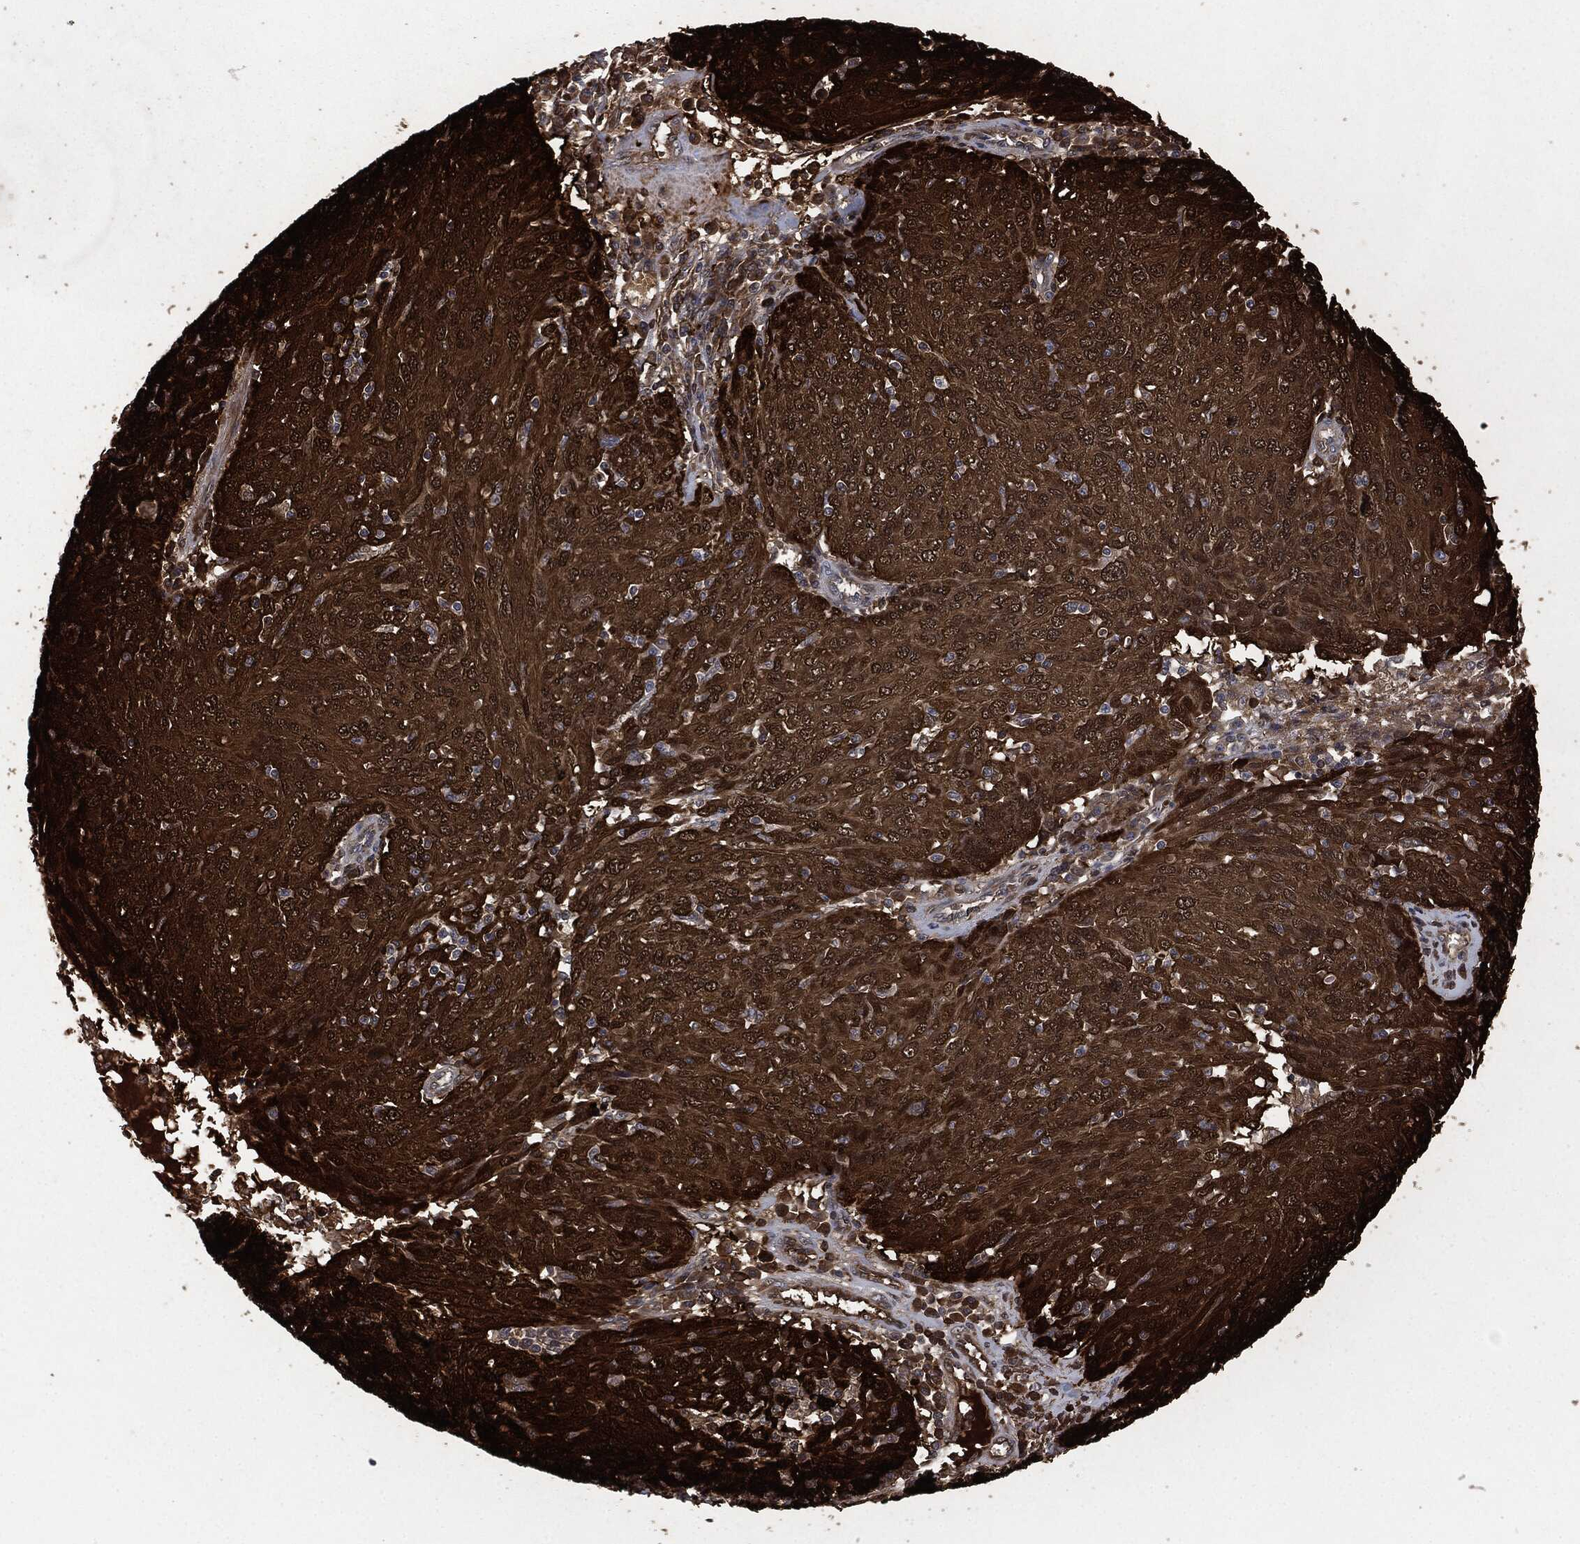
{"staining": {"intensity": "strong", "quantity": ">75%", "location": "cytoplasmic/membranous"}, "tissue": "ovarian cancer", "cell_type": "Tumor cells", "image_type": "cancer", "snomed": [{"axis": "morphology", "description": "Carcinoma, endometroid"}, {"axis": "topography", "description": "Ovary"}], "caption": "A high-resolution image shows IHC staining of endometroid carcinoma (ovarian), which displays strong cytoplasmic/membranous positivity in about >75% of tumor cells. (Brightfield microscopy of DAB IHC at high magnification).", "gene": "CRABP2", "patient": {"sex": "female", "age": 50}}